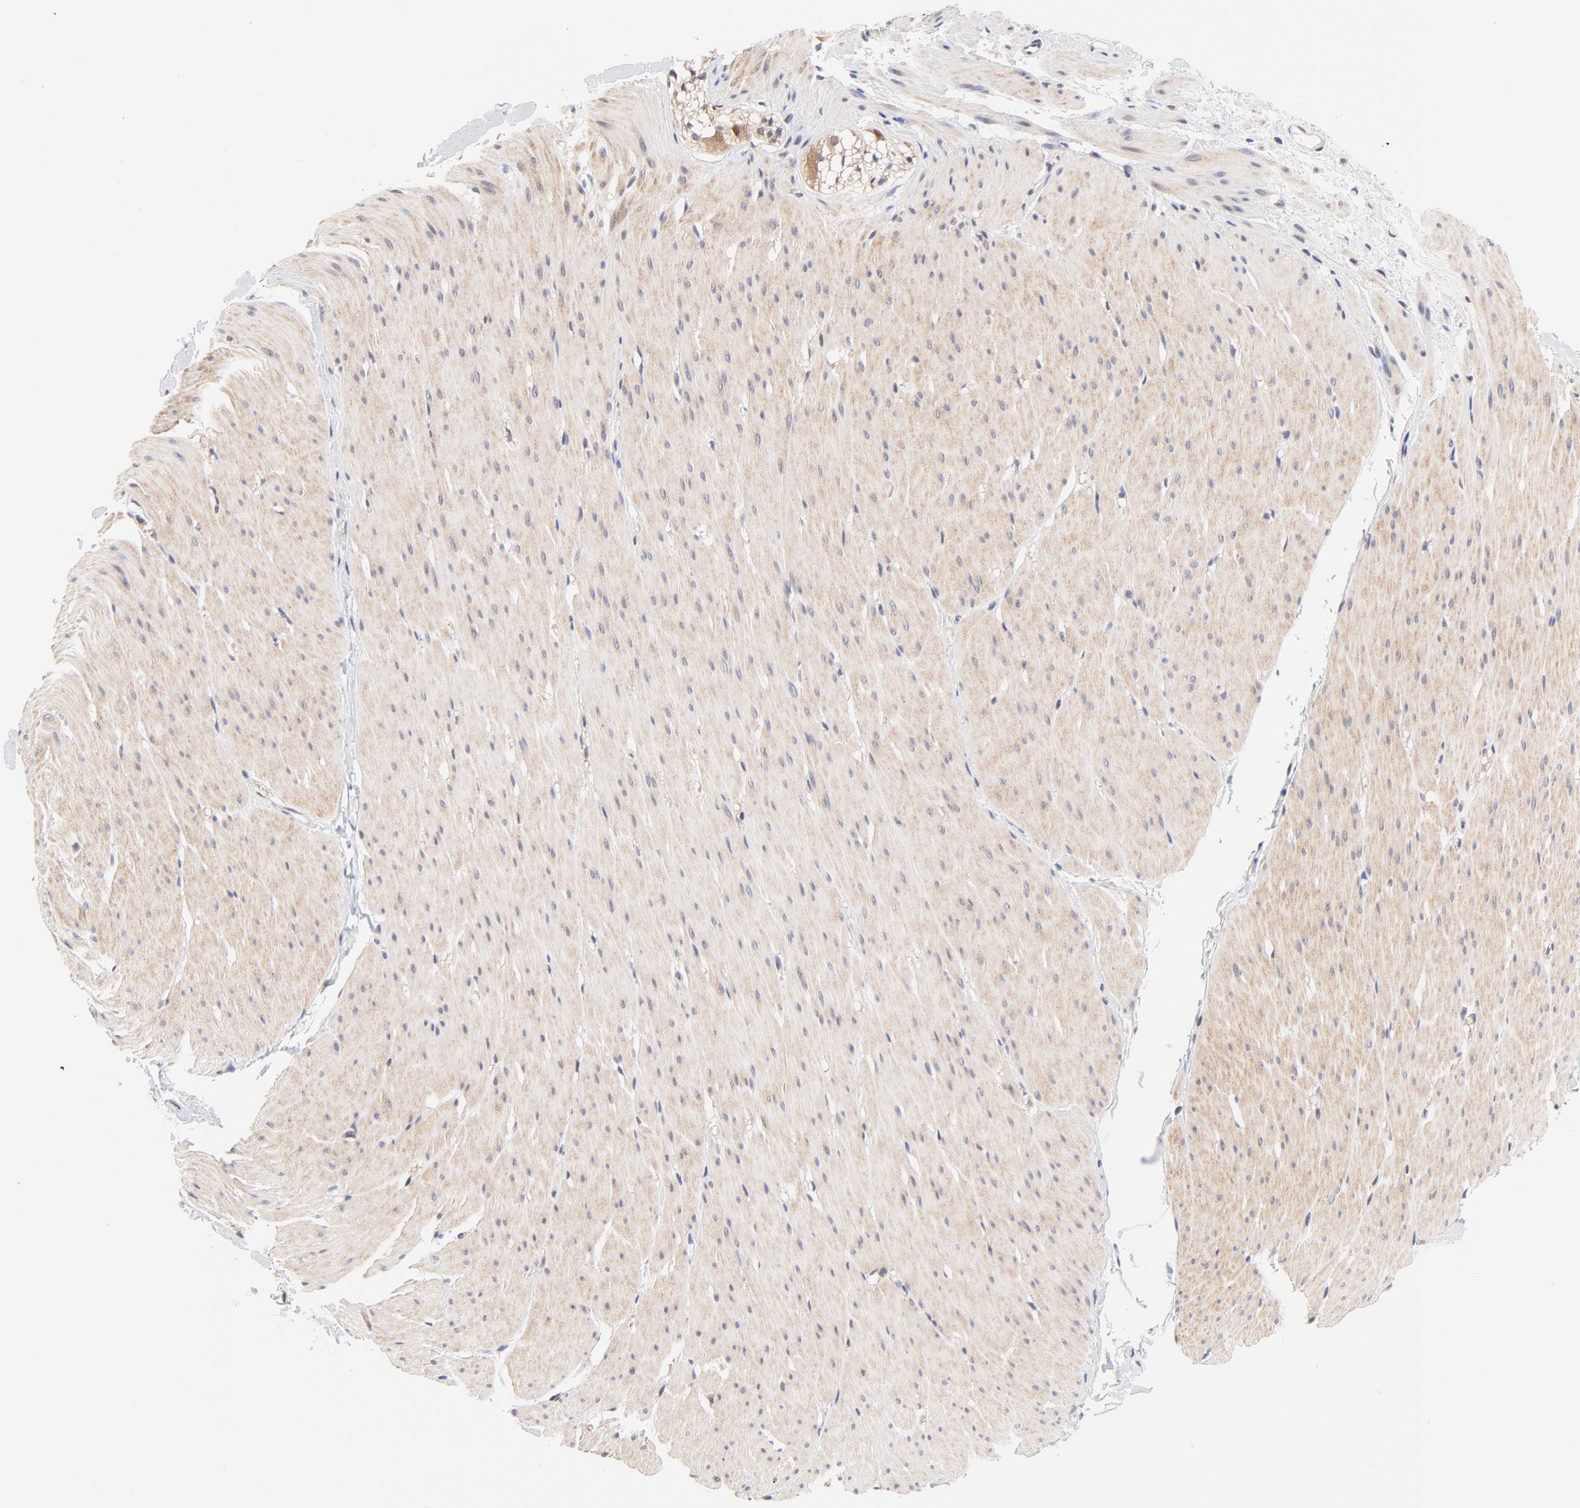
{"staining": {"intensity": "weak", "quantity": "25%-75%", "location": "cytoplasmic/membranous"}, "tissue": "smooth muscle", "cell_type": "Smooth muscle cells", "image_type": "normal", "snomed": [{"axis": "morphology", "description": "Normal tissue, NOS"}, {"axis": "topography", "description": "Smooth muscle"}, {"axis": "topography", "description": "Colon"}], "caption": "High-power microscopy captured an immunohistochemistry (IHC) image of benign smooth muscle, revealing weak cytoplasmic/membranous staining in about 25%-75% of smooth muscle cells. Using DAB (brown) and hematoxylin (blue) stains, captured at high magnification using brightfield microscopy.", "gene": "TXNL1", "patient": {"sex": "male", "age": 67}}